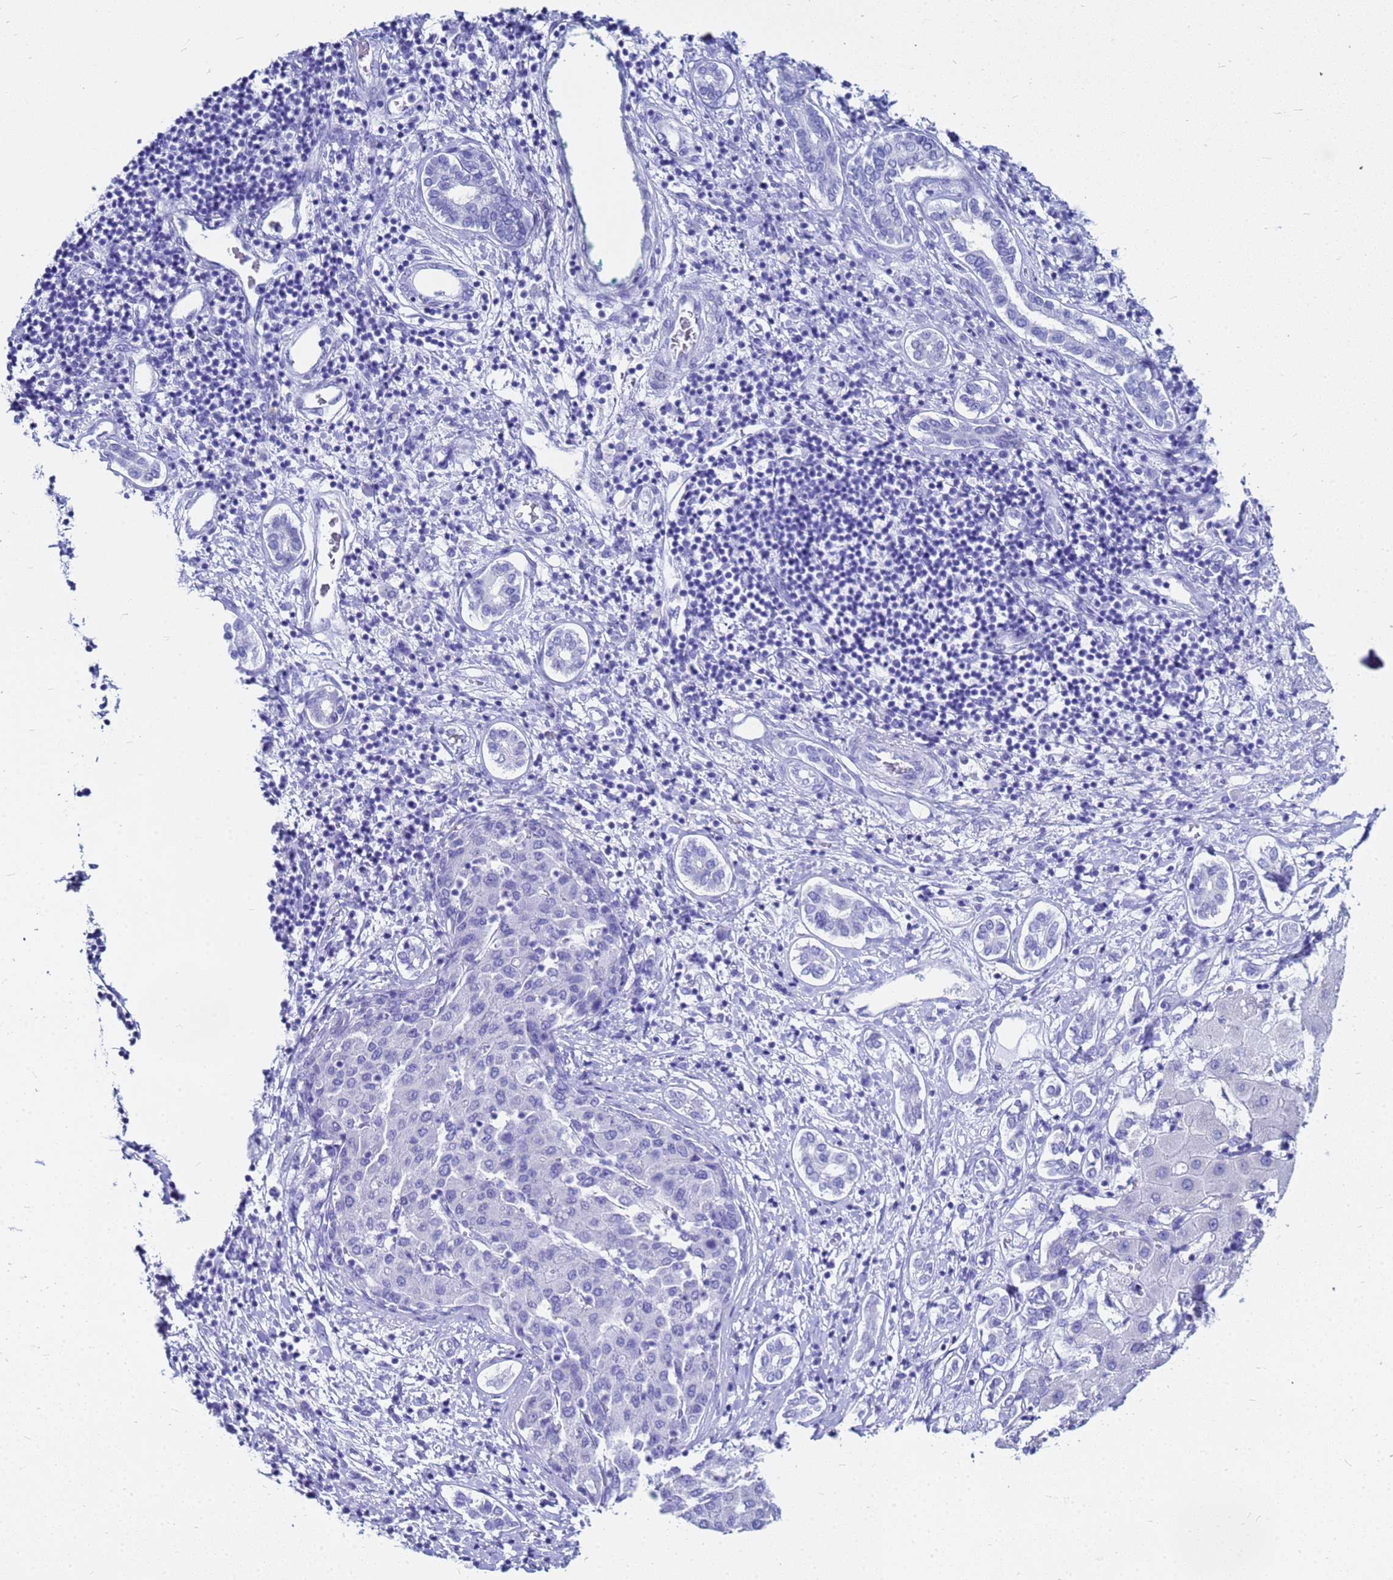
{"staining": {"intensity": "negative", "quantity": "none", "location": "none"}, "tissue": "liver cancer", "cell_type": "Tumor cells", "image_type": "cancer", "snomed": [{"axis": "morphology", "description": "Carcinoma, Hepatocellular, NOS"}, {"axis": "topography", "description": "Liver"}], "caption": "Immunohistochemical staining of hepatocellular carcinoma (liver) reveals no significant expression in tumor cells.", "gene": "CKB", "patient": {"sex": "male", "age": 65}}